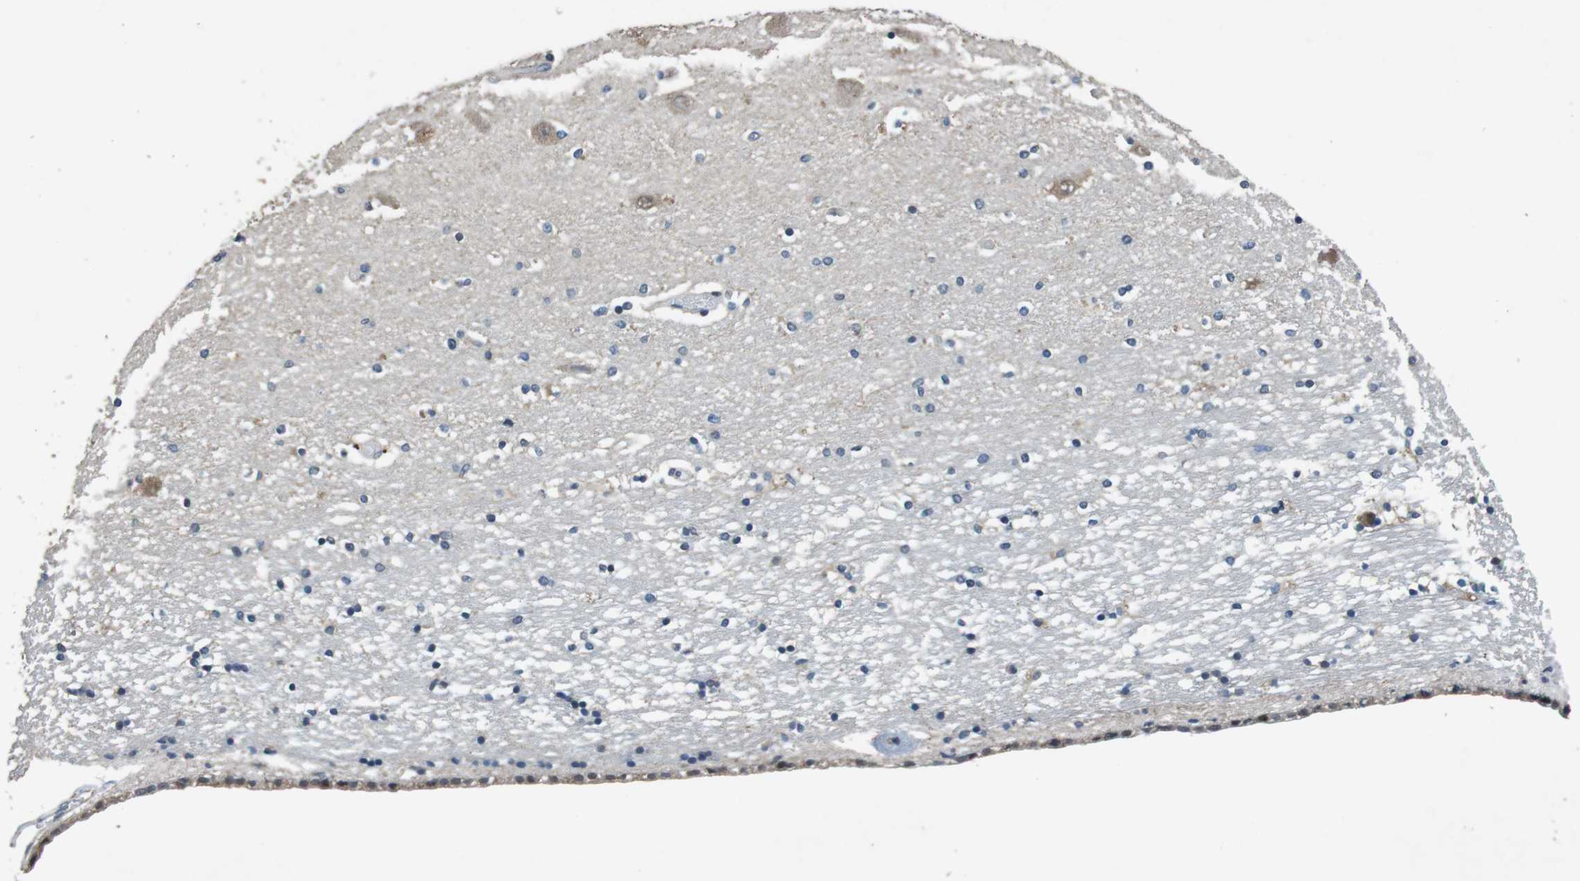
{"staining": {"intensity": "weak", "quantity": "<25%", "location": "cytoplasmic/membranous"}, "tissue": "hippocampus", "cell_type": "Glial cells", "image_type": "normal", "snomed": [{"axis": "morphology", "description": "Normal tissue, NOS"}, {"axis": "topography", "description": "Hippocampus"}], "caption": "This is a histopathology image of IHC staining of unremarkable hippocampus, which shows no expression in glial cells. Brightfield microscopy of immunohistochemistry stained with DAB (brown) and hematoxylin (blue), captured at high magnification.", "gene": "CLDN7", "patient": {"sex": "female", "age": 54}}